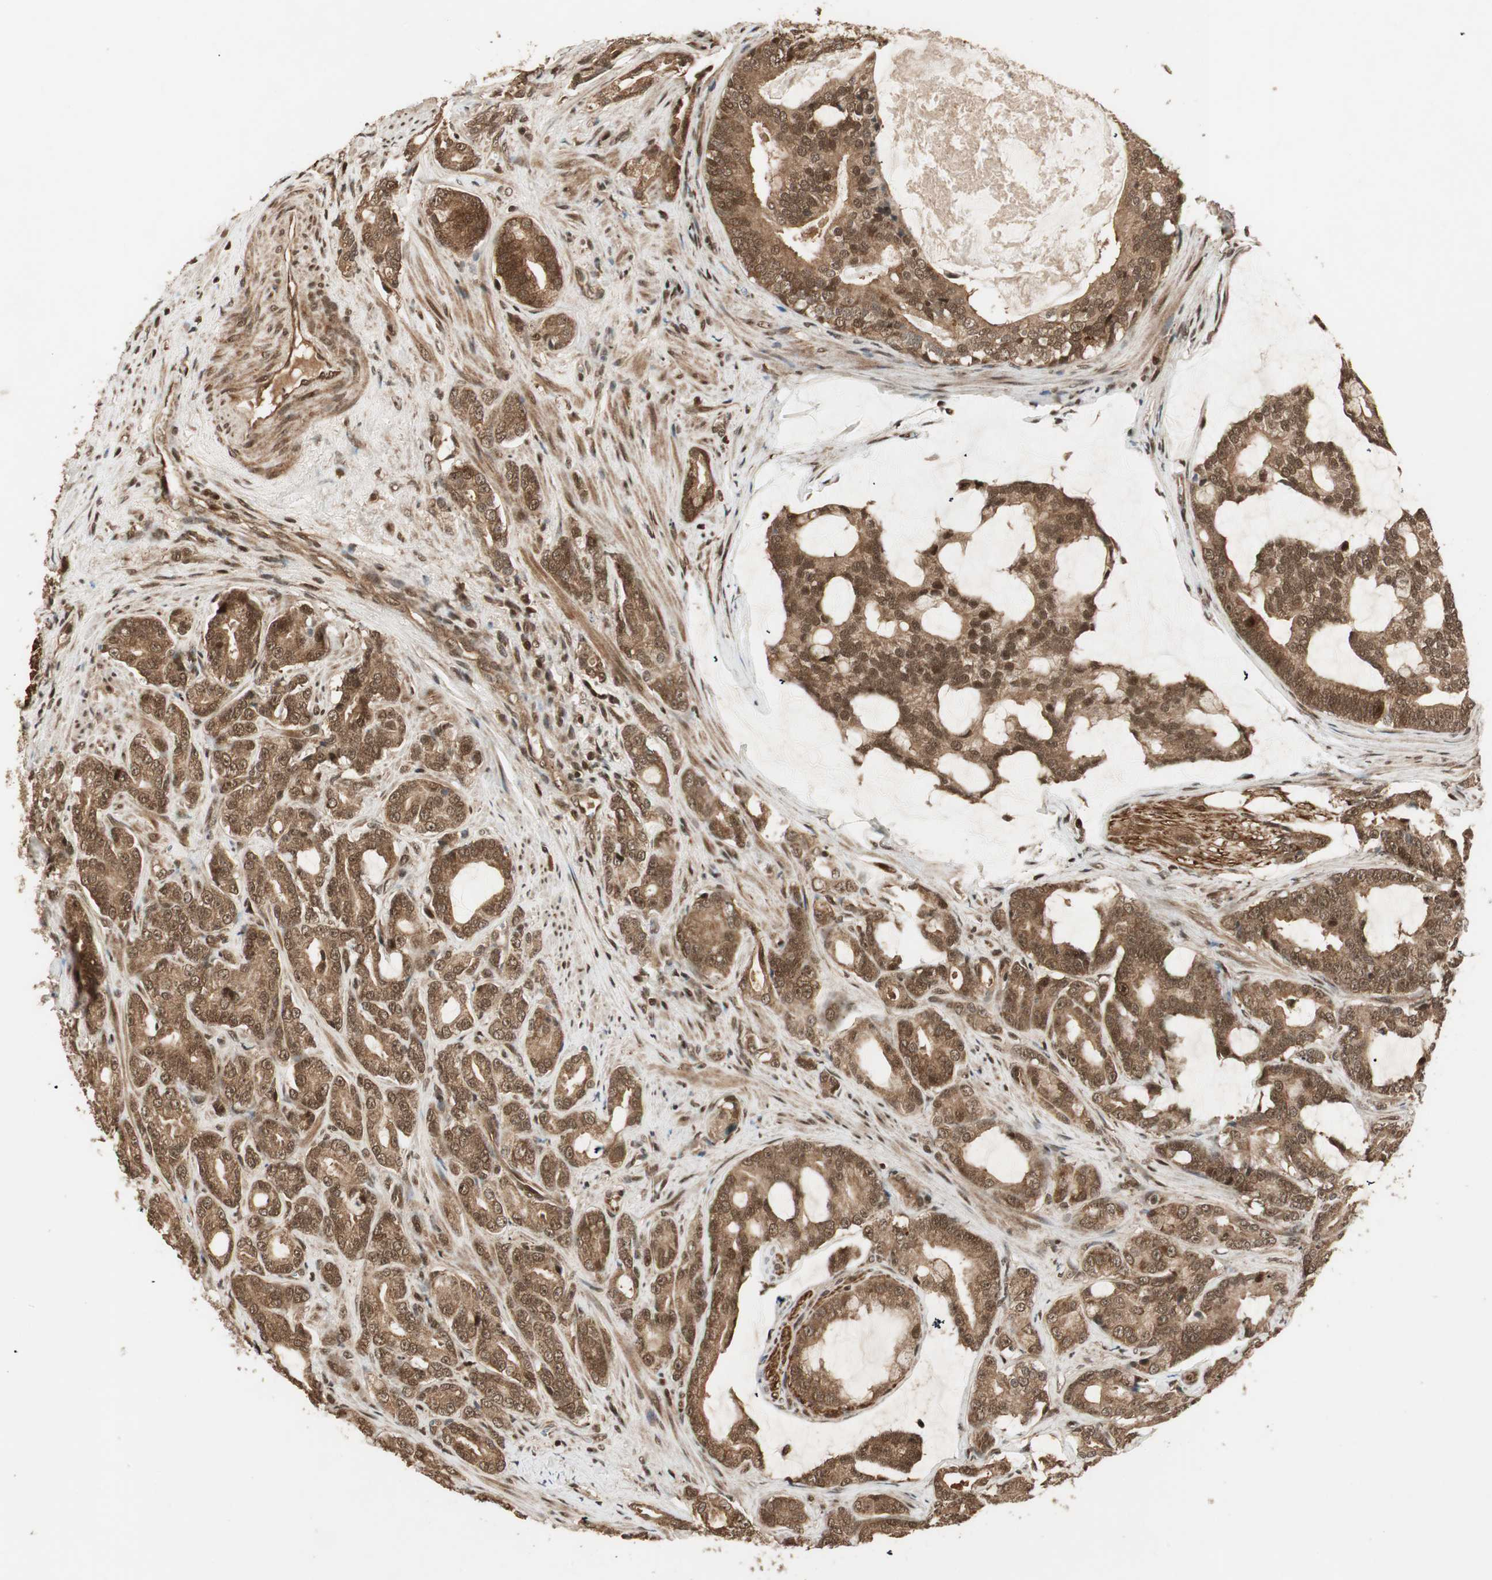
{"staining": {"intensity": "moderate", "quantity": ">75%", "location": "cytoplasmic/membranous,nuclear"}, "tissue": "prostate cancer", "cell_type": "Tumor cells", "image_type": "cancer", "snomed": [{"axis": "morphology", "description": "Adenocarcinoma, Low grade"}, {"axis": "topography", "description": "Prostate"}], "caption": "IHC of human prostate low-grade adenocarcinoma demonstrates medium levels of moderate cytoplasmic/membranous and nuclear expression in approximately >75% of tumor cells. (IHC, brightfield microscopy, high magnification).", "gene": "RPA3", "patient": {"sex": "male", "age": 58}}